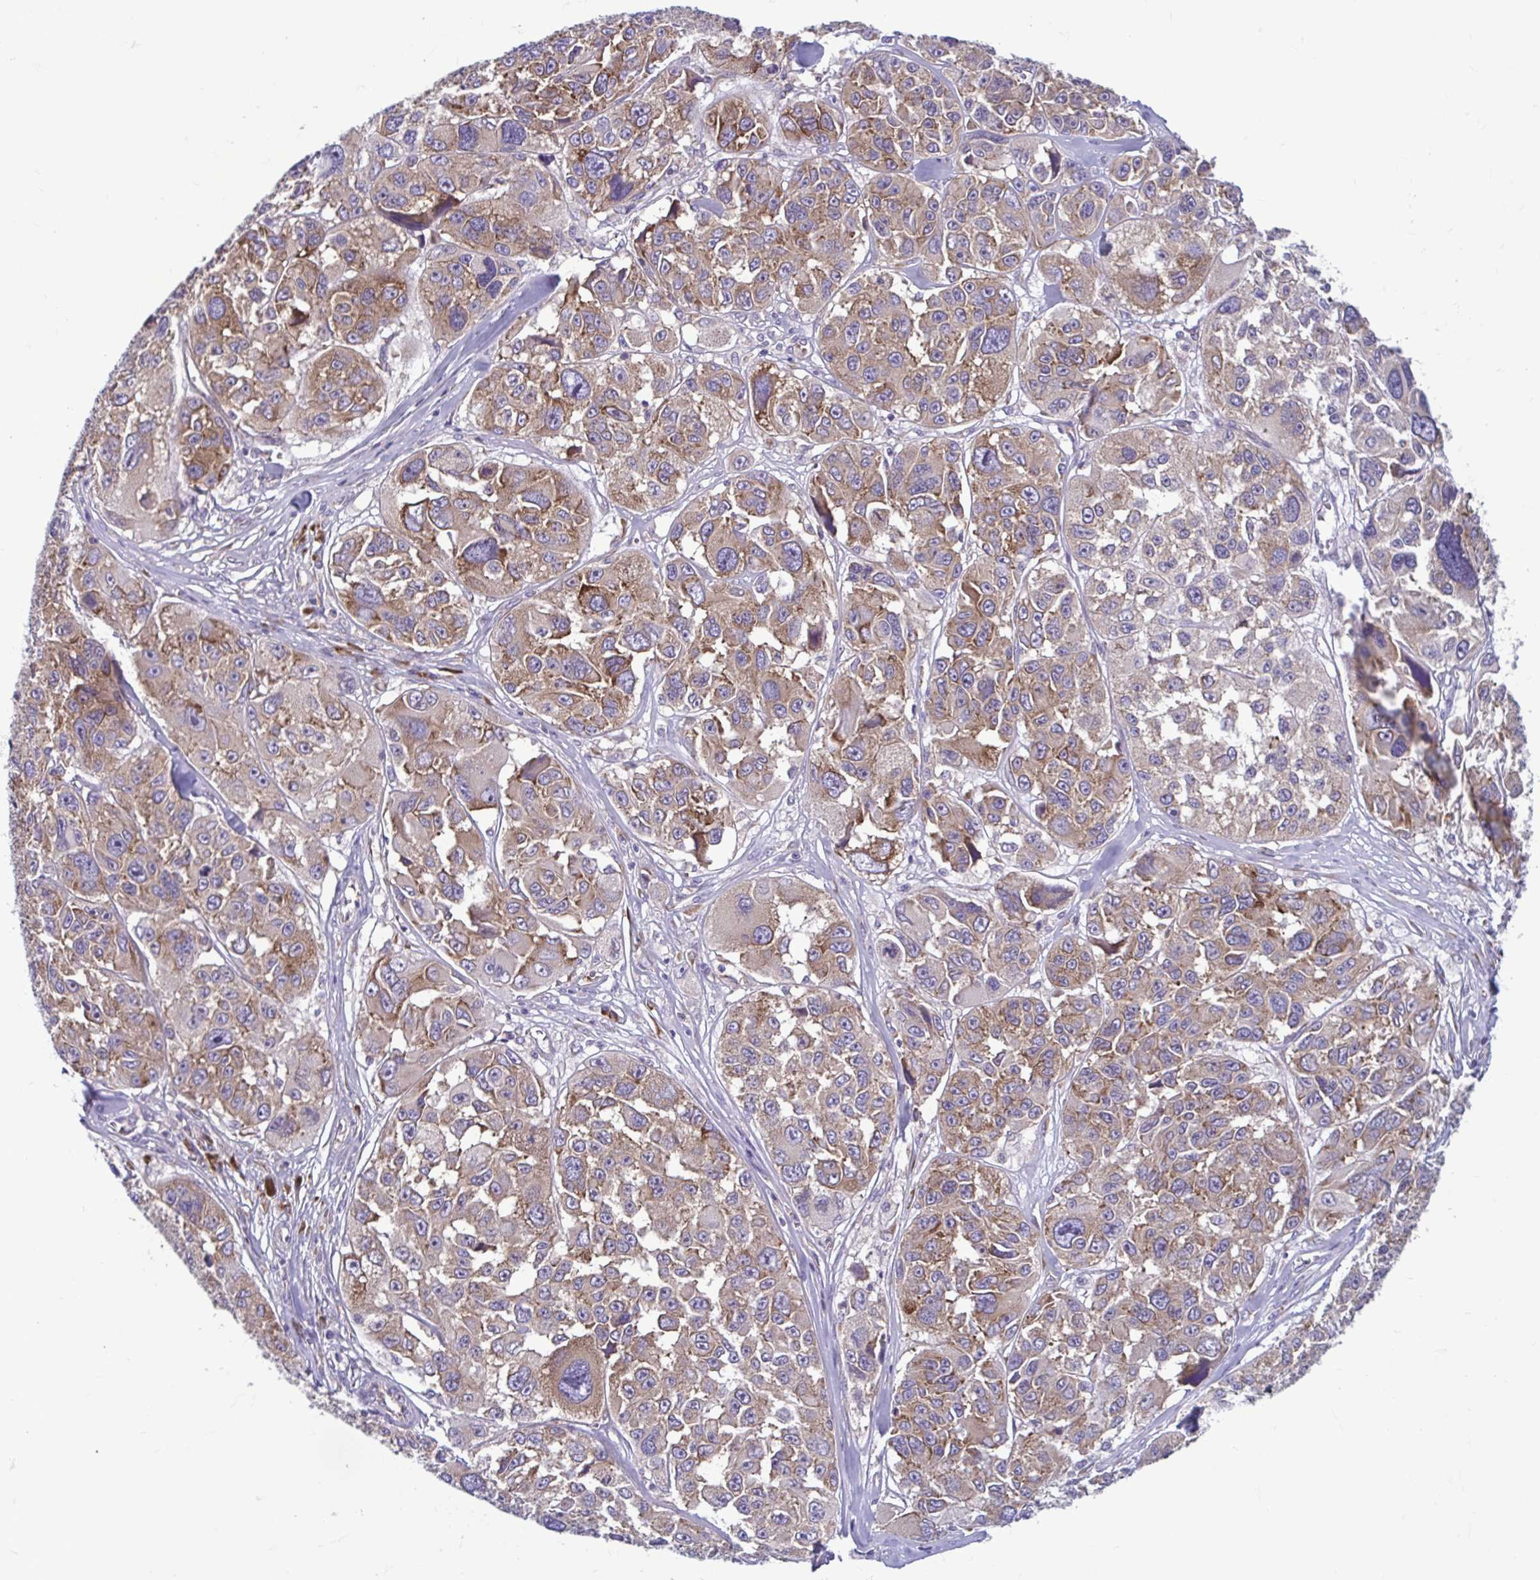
{"staining": {"intensity": "moderate", "quantity": "<25%", "location": "cytoplasmic/membranous"}, "tissue": "melanoma", "cell_type": "Tumor cells", "image_type": "cancer", "snomed": [{"axis": "morphology", "description": "Malignant melanoma, NOS"}, {"axis": "topography", "description": "Skin"}], "caption": "The image shows a brown stain indicating the presence of a protein in the cytoplasmic/membranous of tumor cells in melanoma.", "gene": "RPS16", "patient": {"sex": "female", "age": 66}}